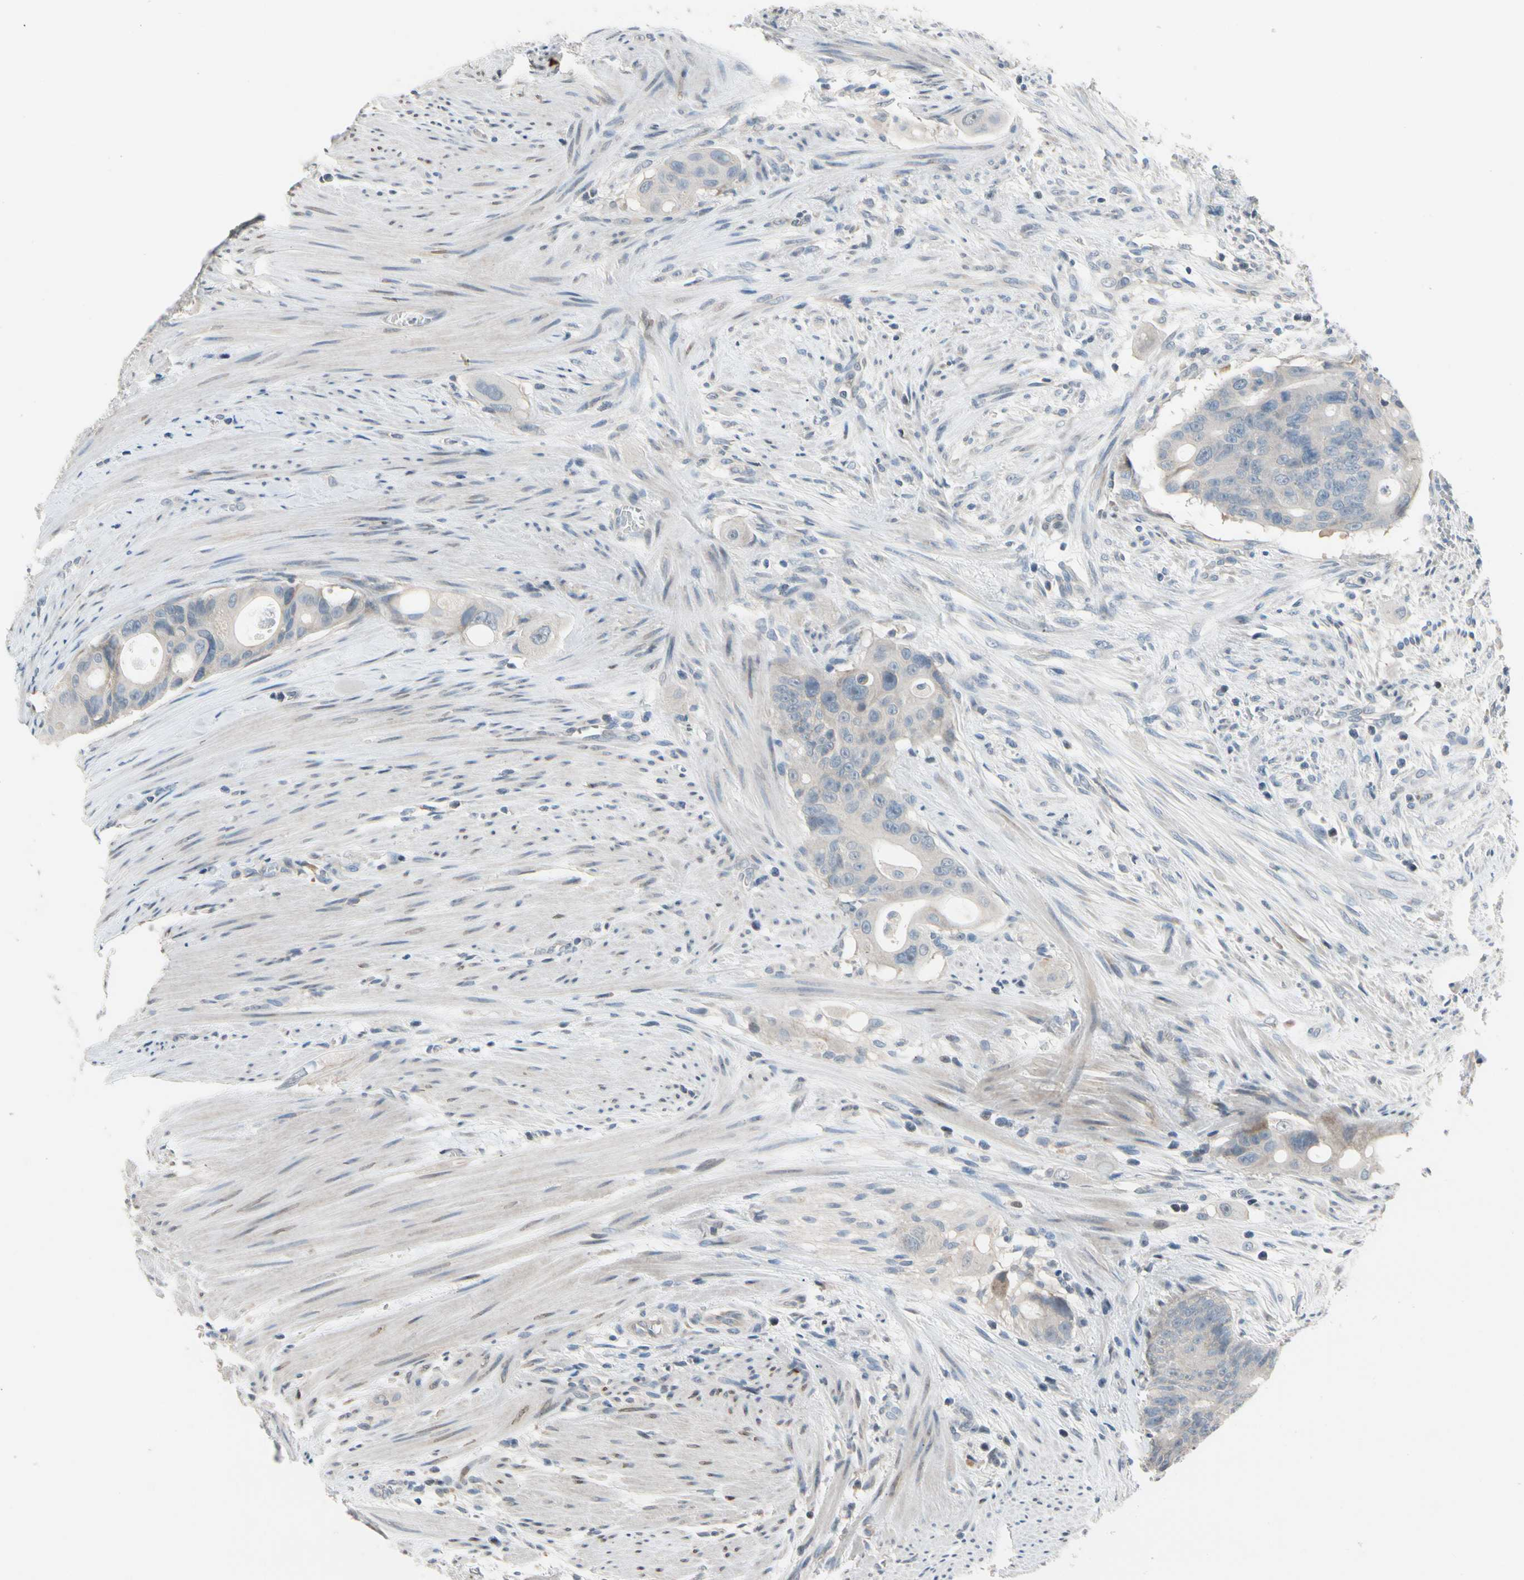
{"staining": {"intensity": "weak", "quantity": "25%-75%", "location": "cytoplasmic/membranous"}, "tissue": "colorectal cancer", "cell_type": "Tumor cells", "image_type": "cancer", "snomed": [{"axis": "morphology", "description": "Adenocarcinoma, NOS"}, {"axis": "topography", "description": "Colon"}], "caption": "Weak cytoplasmic/membranous expression is present in approximately 25%-75% of tumor cells in adenocarcinoma (colorectal).", "gene": "PIP5K1B", "patient": {"sex": "female", "age": 57}}